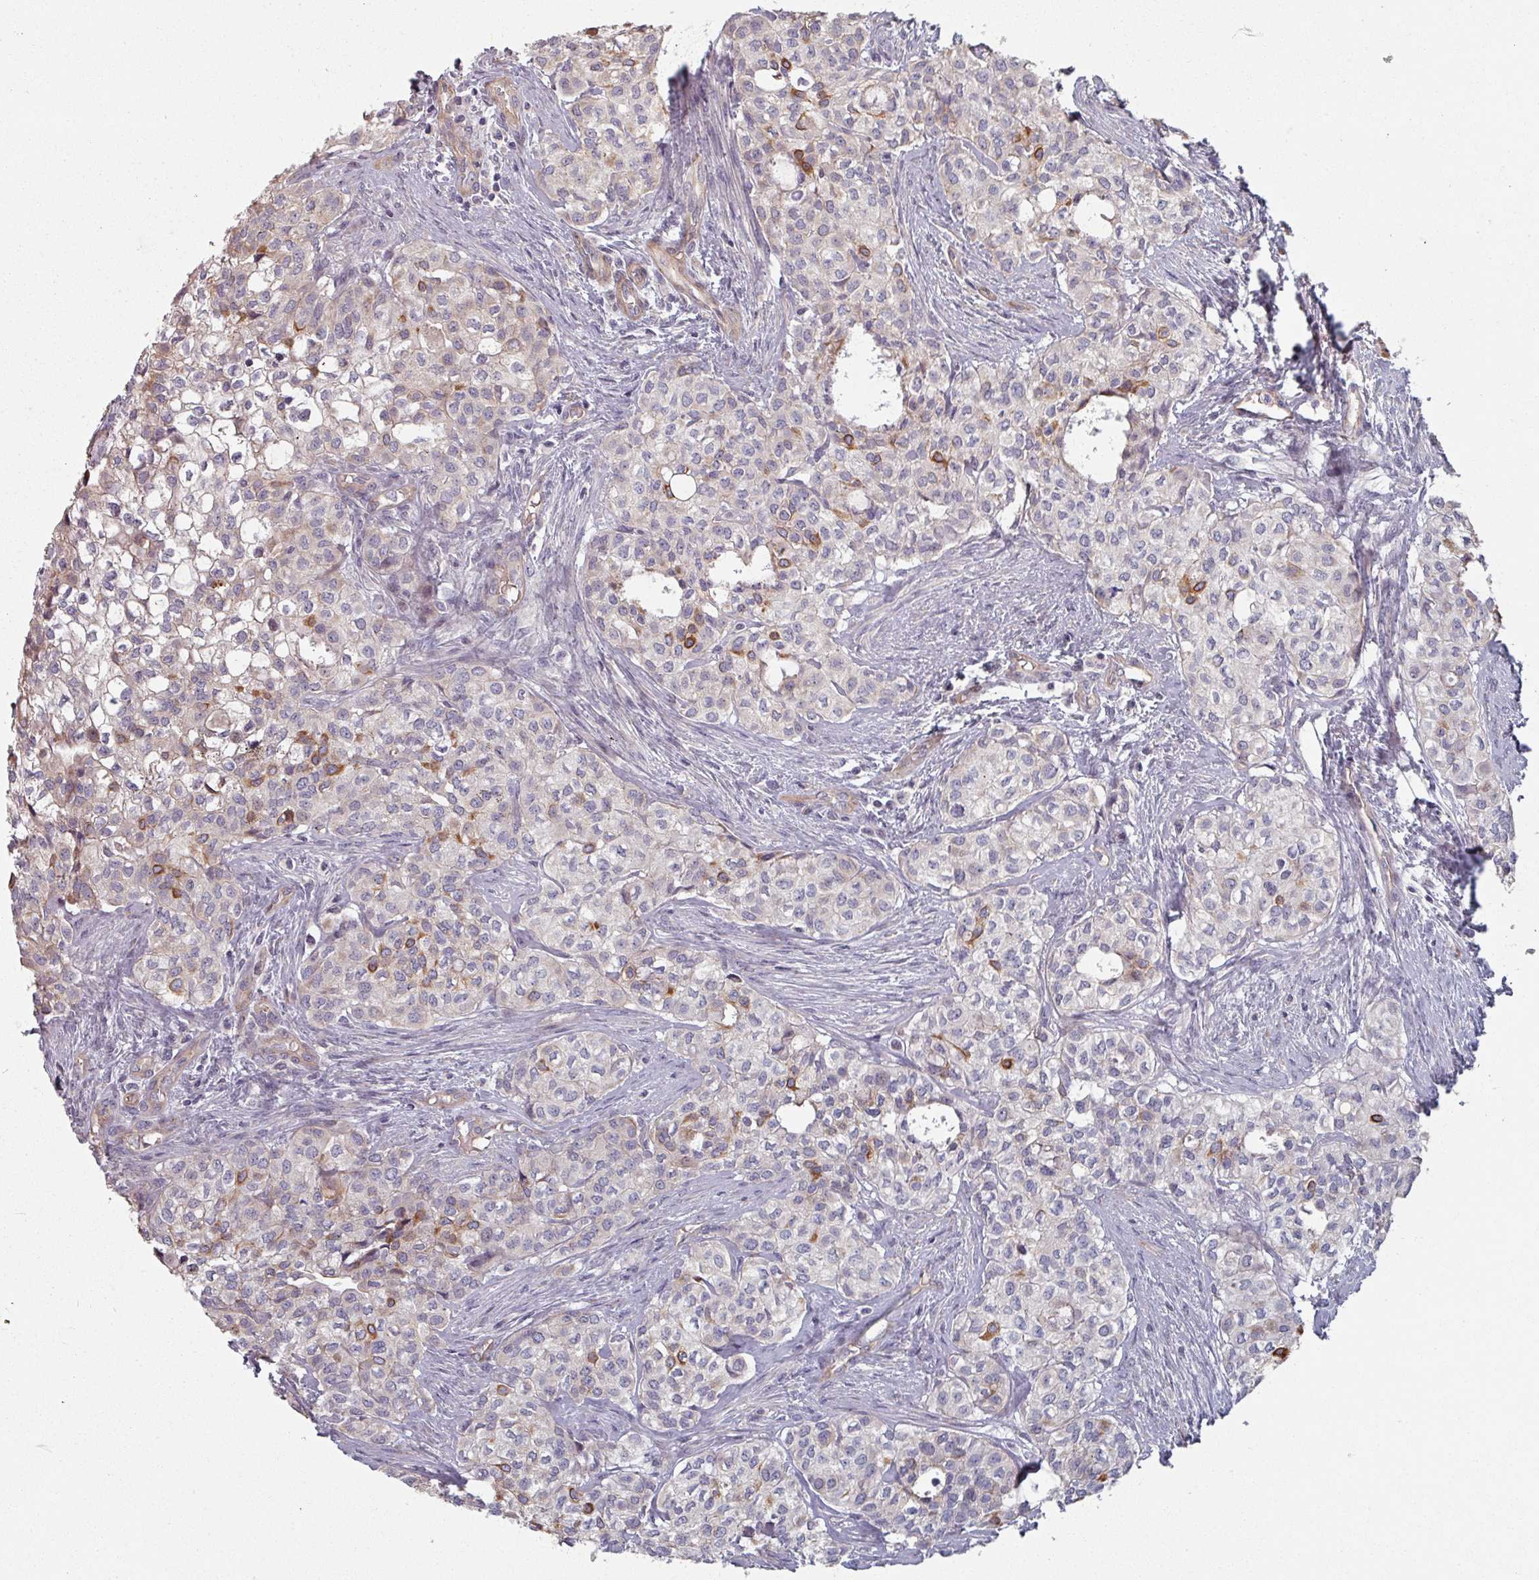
{"staining": {"intensity": "moderate", "quantity": "<25%", "location": "cytoplasmic/membranous"}, "tissue": "head and neck cancer", "cell_type": "Tumor cells", "image_type": "cancer", "snomed": [{"axis": "morphology", "description": "Adenocarcinoma, NOS"}, {"axis": "topography", "description": "Head-Neck"}], "caption": "IHC staining of head and neck cancer, which shows low levels of moderate cytoplasmic/membranous positivity in about <25% of tumor cells indicating moderate cytoplasmic/membranous protein staining. The staining was performed using DAB (3,3'-diaminobenzidine) (brown) for protein detection and nuclei were counterstained in hematoxylin (blue).", "gene": "C4BPB", "patient": {"sex": "male", "age": 81}}